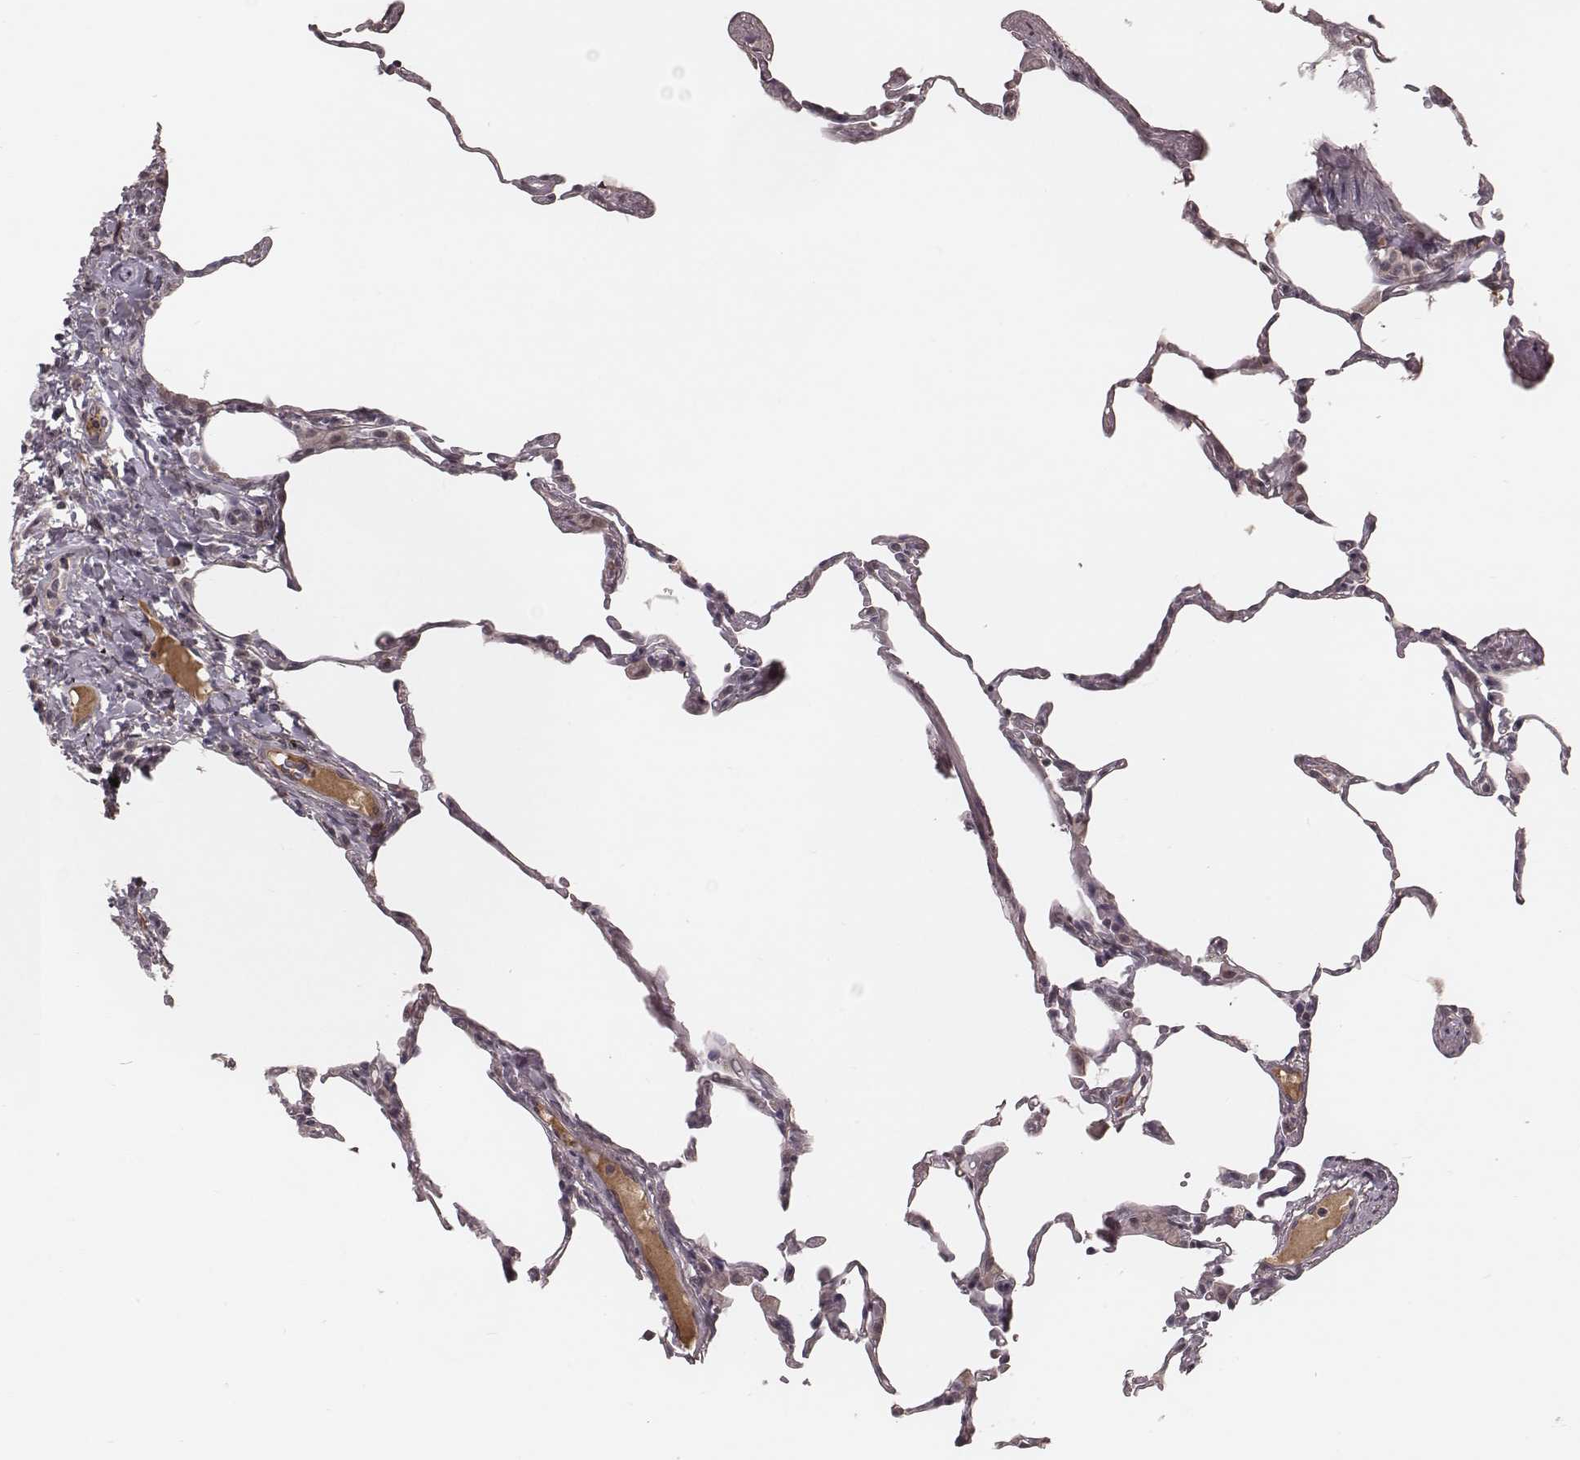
{"staining": {"intensity": "negative", "quantity": "none", "location": "none"}, "tissue": "lung", "cell_type": "Alveolar cells", "image_type": "normal", "snomed": [{"axis": "morphology", "description": "Normal tissue, NOS"}, {"axis": "topography", "description": "Lung"}], "caption": "Human lung stained for a protein using immunohistochemistry displays no staining in alveolar cells.", "gene": "IL5", "patient": {"sex": "female", "age": 57}}